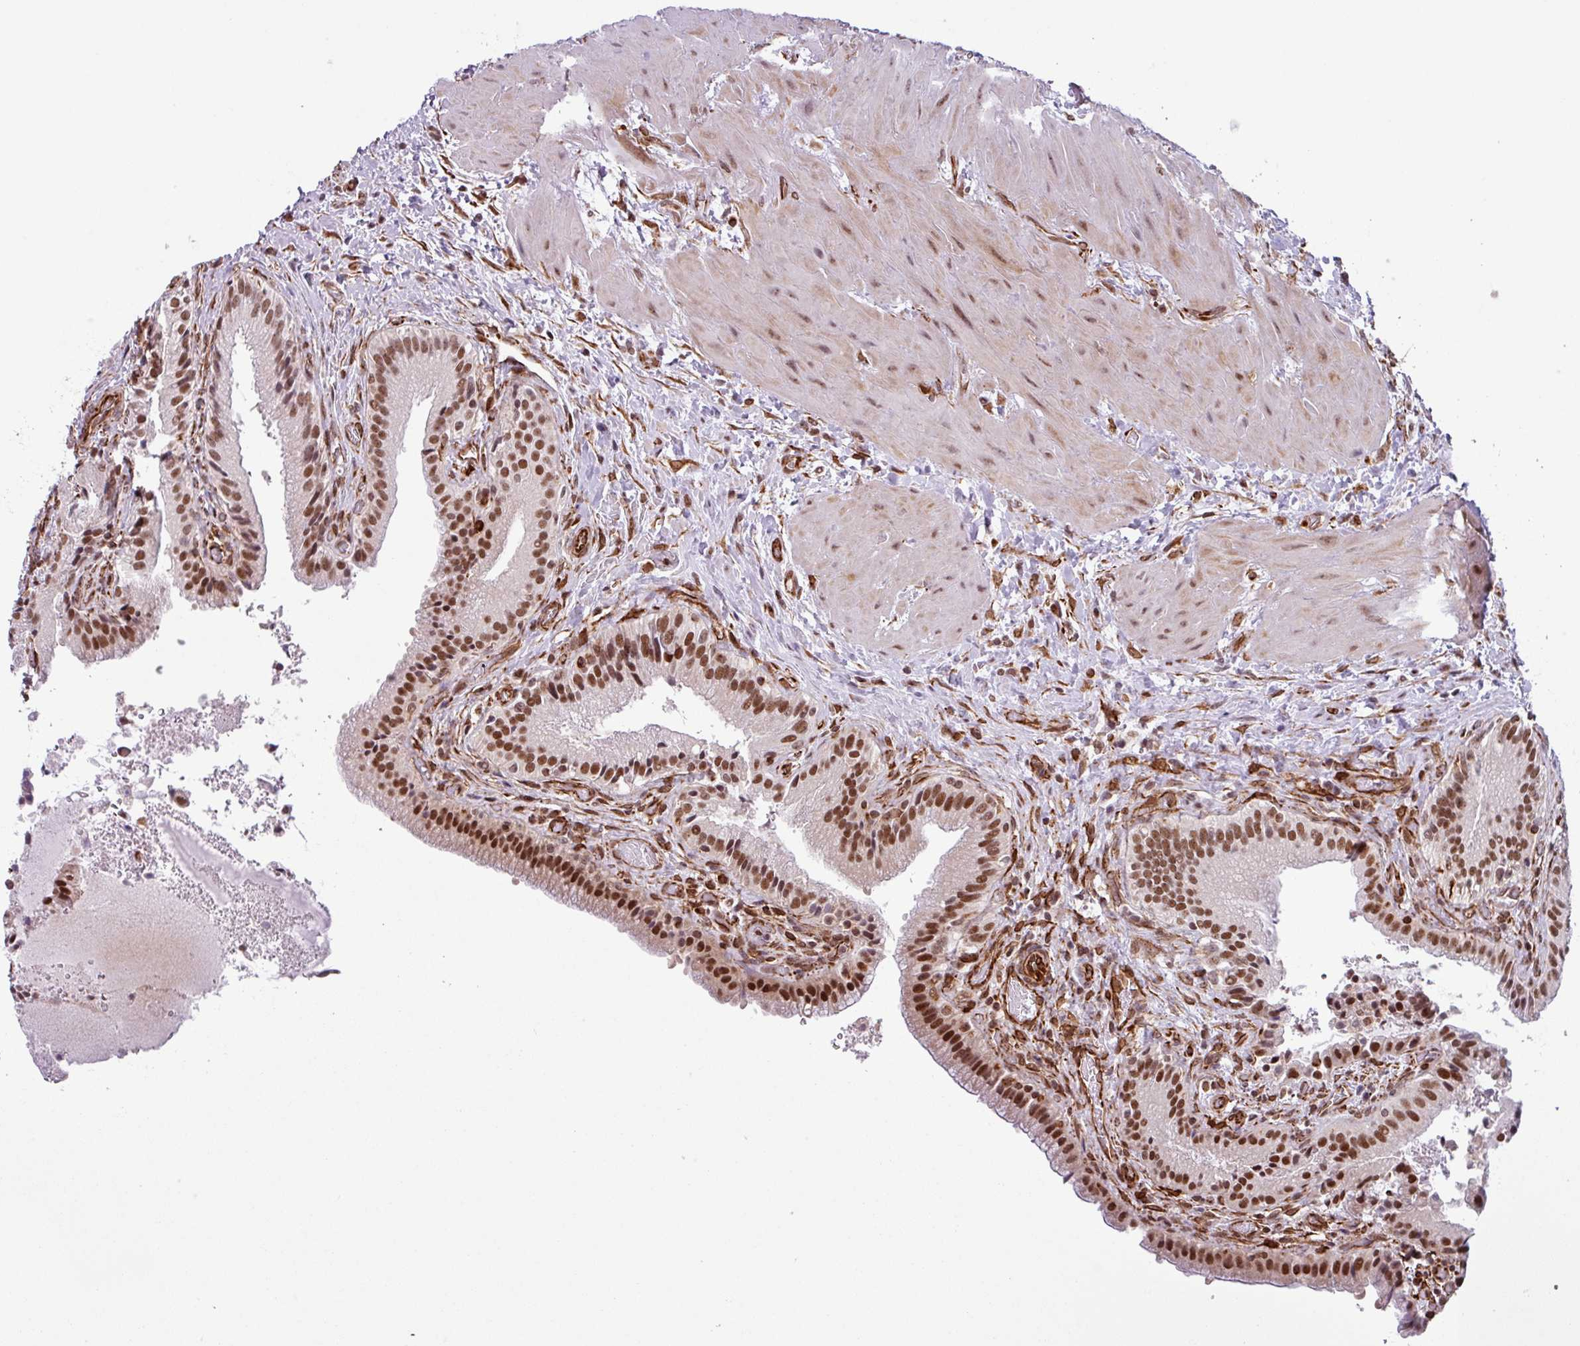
{"staining": {"intensity": "strong", "quantity": ">75%", "location": "nuclear"}, "tissue": "gallbladder", "cell_type": "Glandular cells", "image_type": "normal", "snomed": [{"axis": "morphology", "description": "Normal tissue, NOS"}, {"axis": "topography", "description": "Gallbladder"}], "caption": "An image showing strong nuclear staining in approximately >75% of glandular cells in normal gallbladder, as visualized by brown immunohistochemical staining.", "gene": "CHD3", "patient": {"sex": "male", "age": 24}}